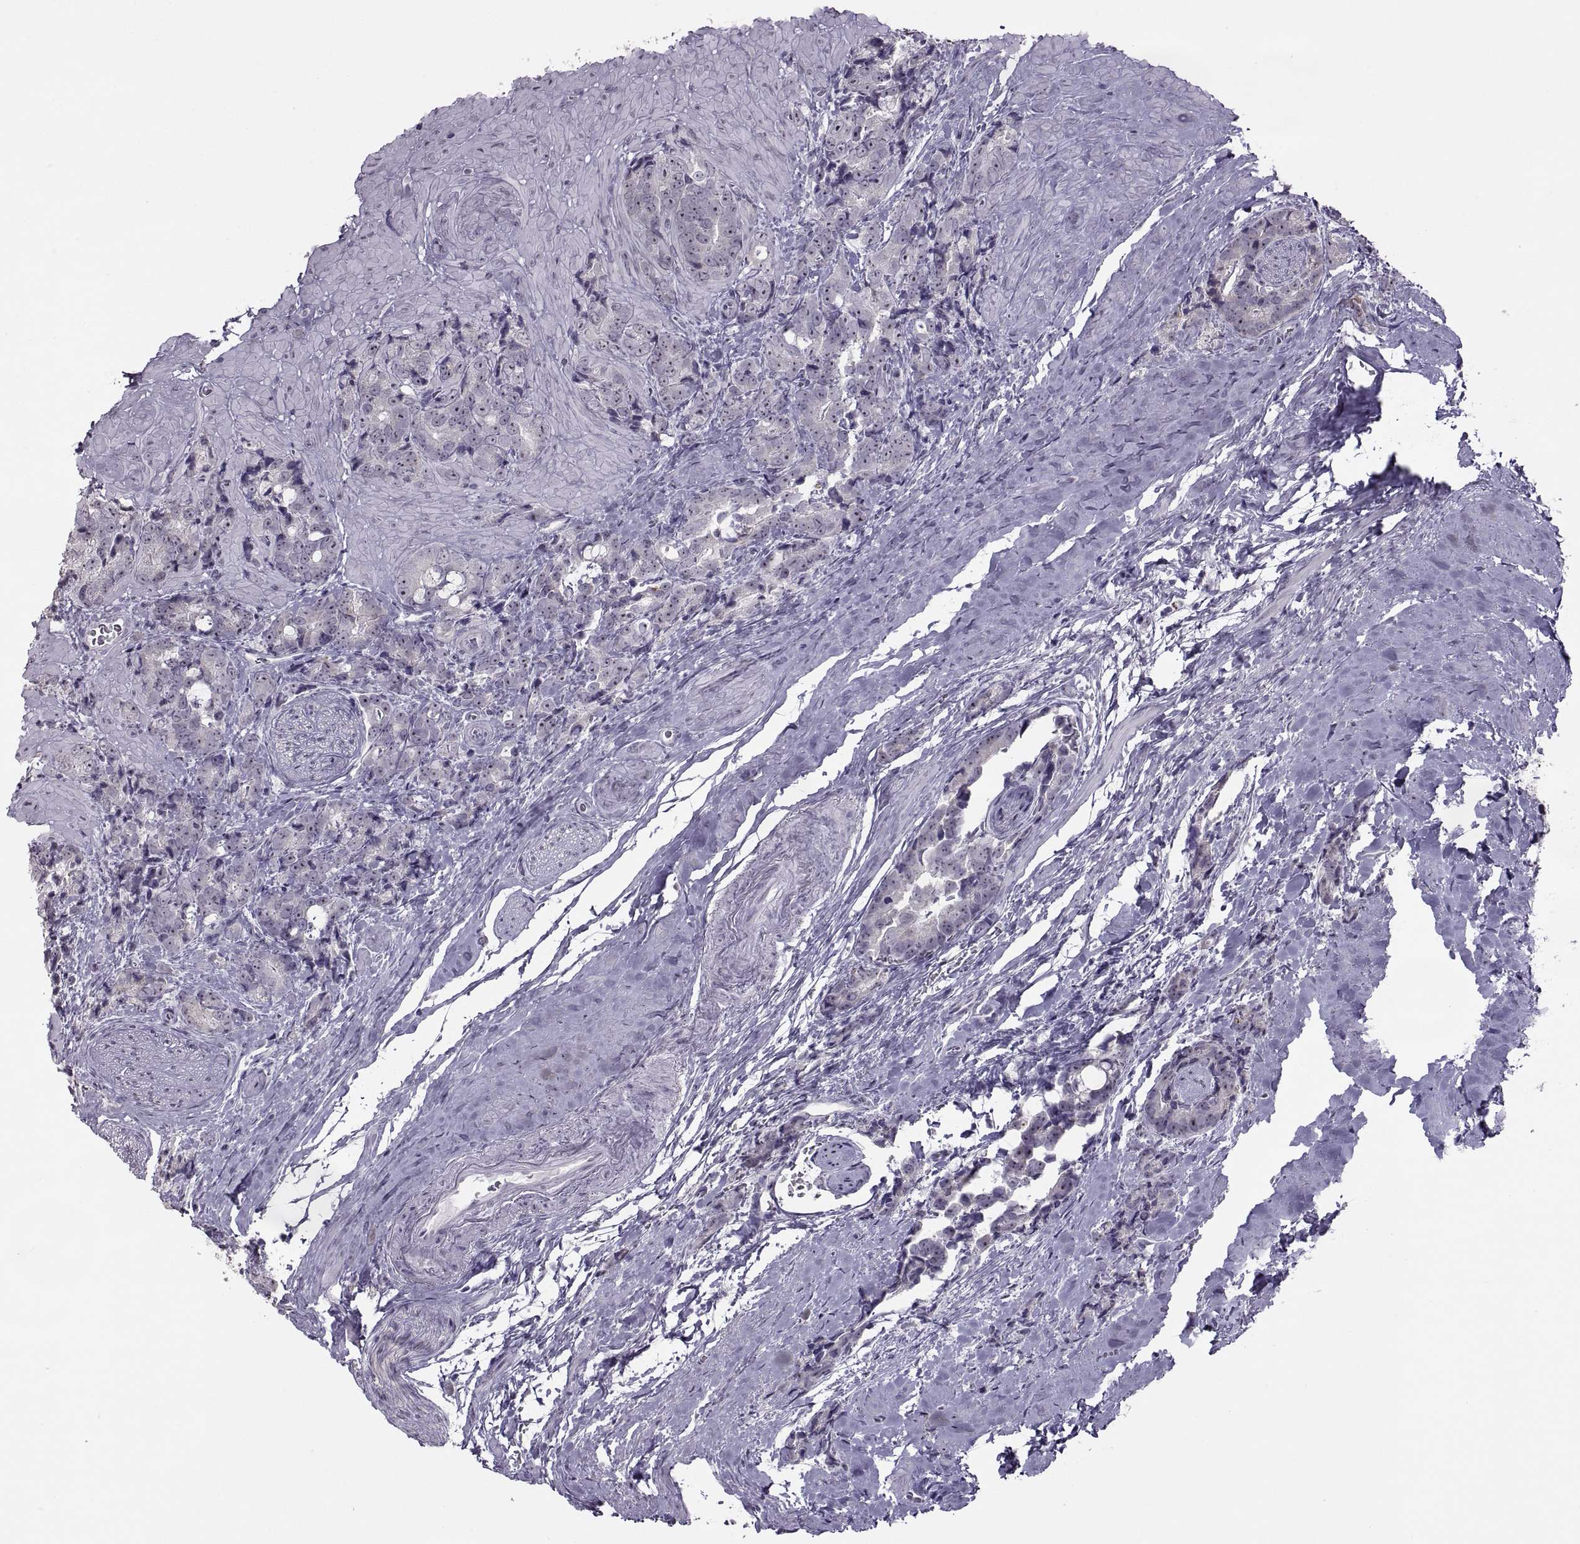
{"staining": {"intensity": "negative", "quantity": "none", "location": "none"}, "tissue": "prostate cancer", "cell_type": "Tumor cells", "image_type": "cancer", "snomed": [{"axis": "morphology", "description": "Adenocarcinoma, High grade"}, {"axis": "topography", "description": "Prostate"}], "caption": "The immunohistochemistry histopathology image has no significant staining in tumor cells of prostate cancer (adenocarcinoma (high-grade)) tissue.", "gene": "ASIC2", "patient": {"sex": "male", "age": 74}}